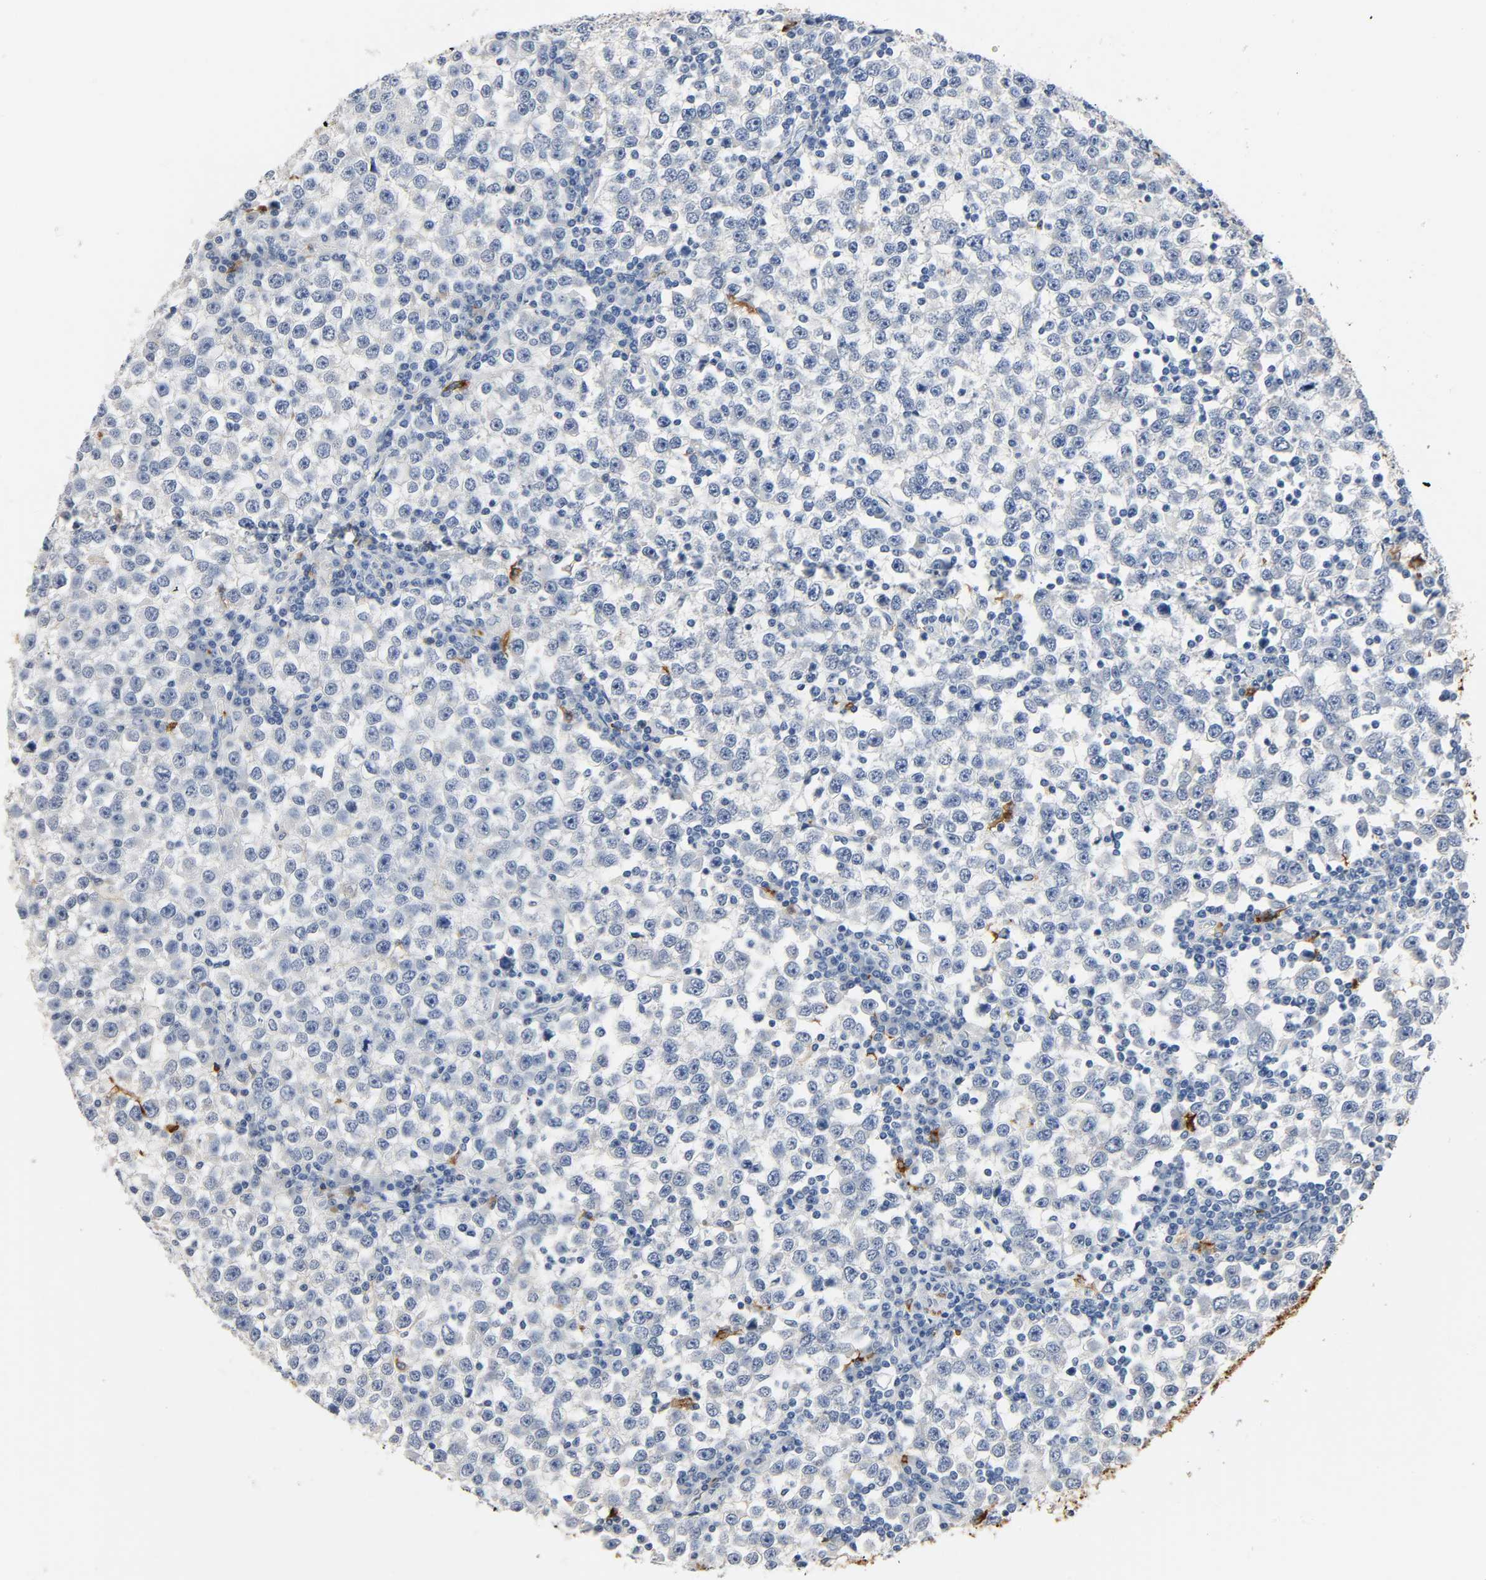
{"staining": {"intensity": "negative", "quantity": "none", "location": "none"}, "tissue": "testis cancer", "cell_type": "Tumor cells", "image_type": "cancer", "snomed": [{"axis": "morphology", "description": "Seminoma, NOS"}, {"axis": "topography", "description": "Testis"}], "caption": "High power microscopy micrograph of an IHC photomicrograph of testis seminoma, revealing no significant staining in tumor cells.", "gene": "ANPEP", "patient": {"sex": "male", "age": 65}}